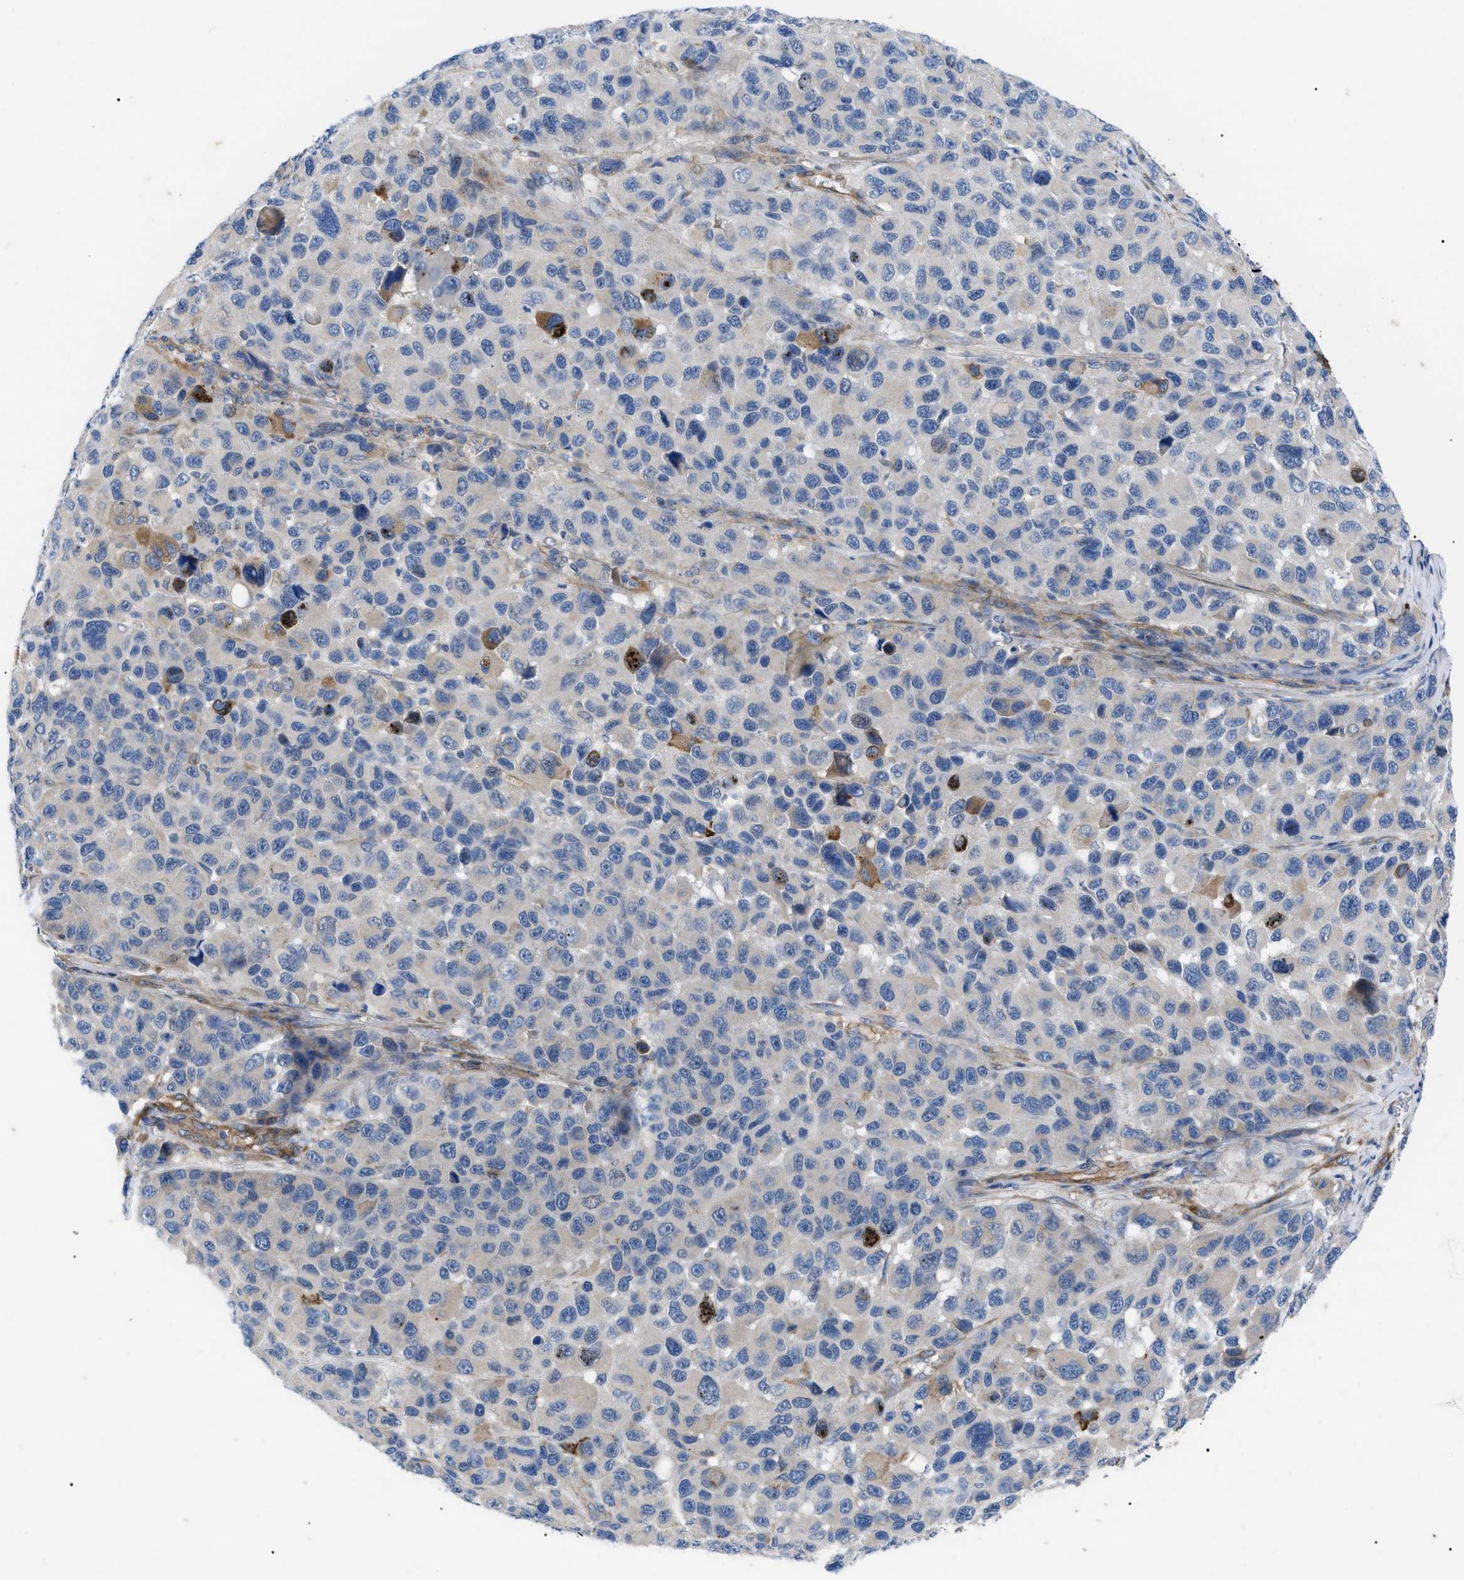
{"staining": {"intensity": "negative", "quantity": "none", "location": "none"}, "tissue": "melanoma", "cell_type": "Tumor cells", "image_type": "cancer", "snomed": [{"axis": "morphology", "description": "Malignant melanoma, NOS"}, {"axis": "topography", "description": "Skin"}], "caption": "IHC histopathology image of malignant melanoma stained for a protein (brown), which displays no expression in tumor cells.", "gene": "HSPB8", "patient": {"sex": "male", "age": 53}}